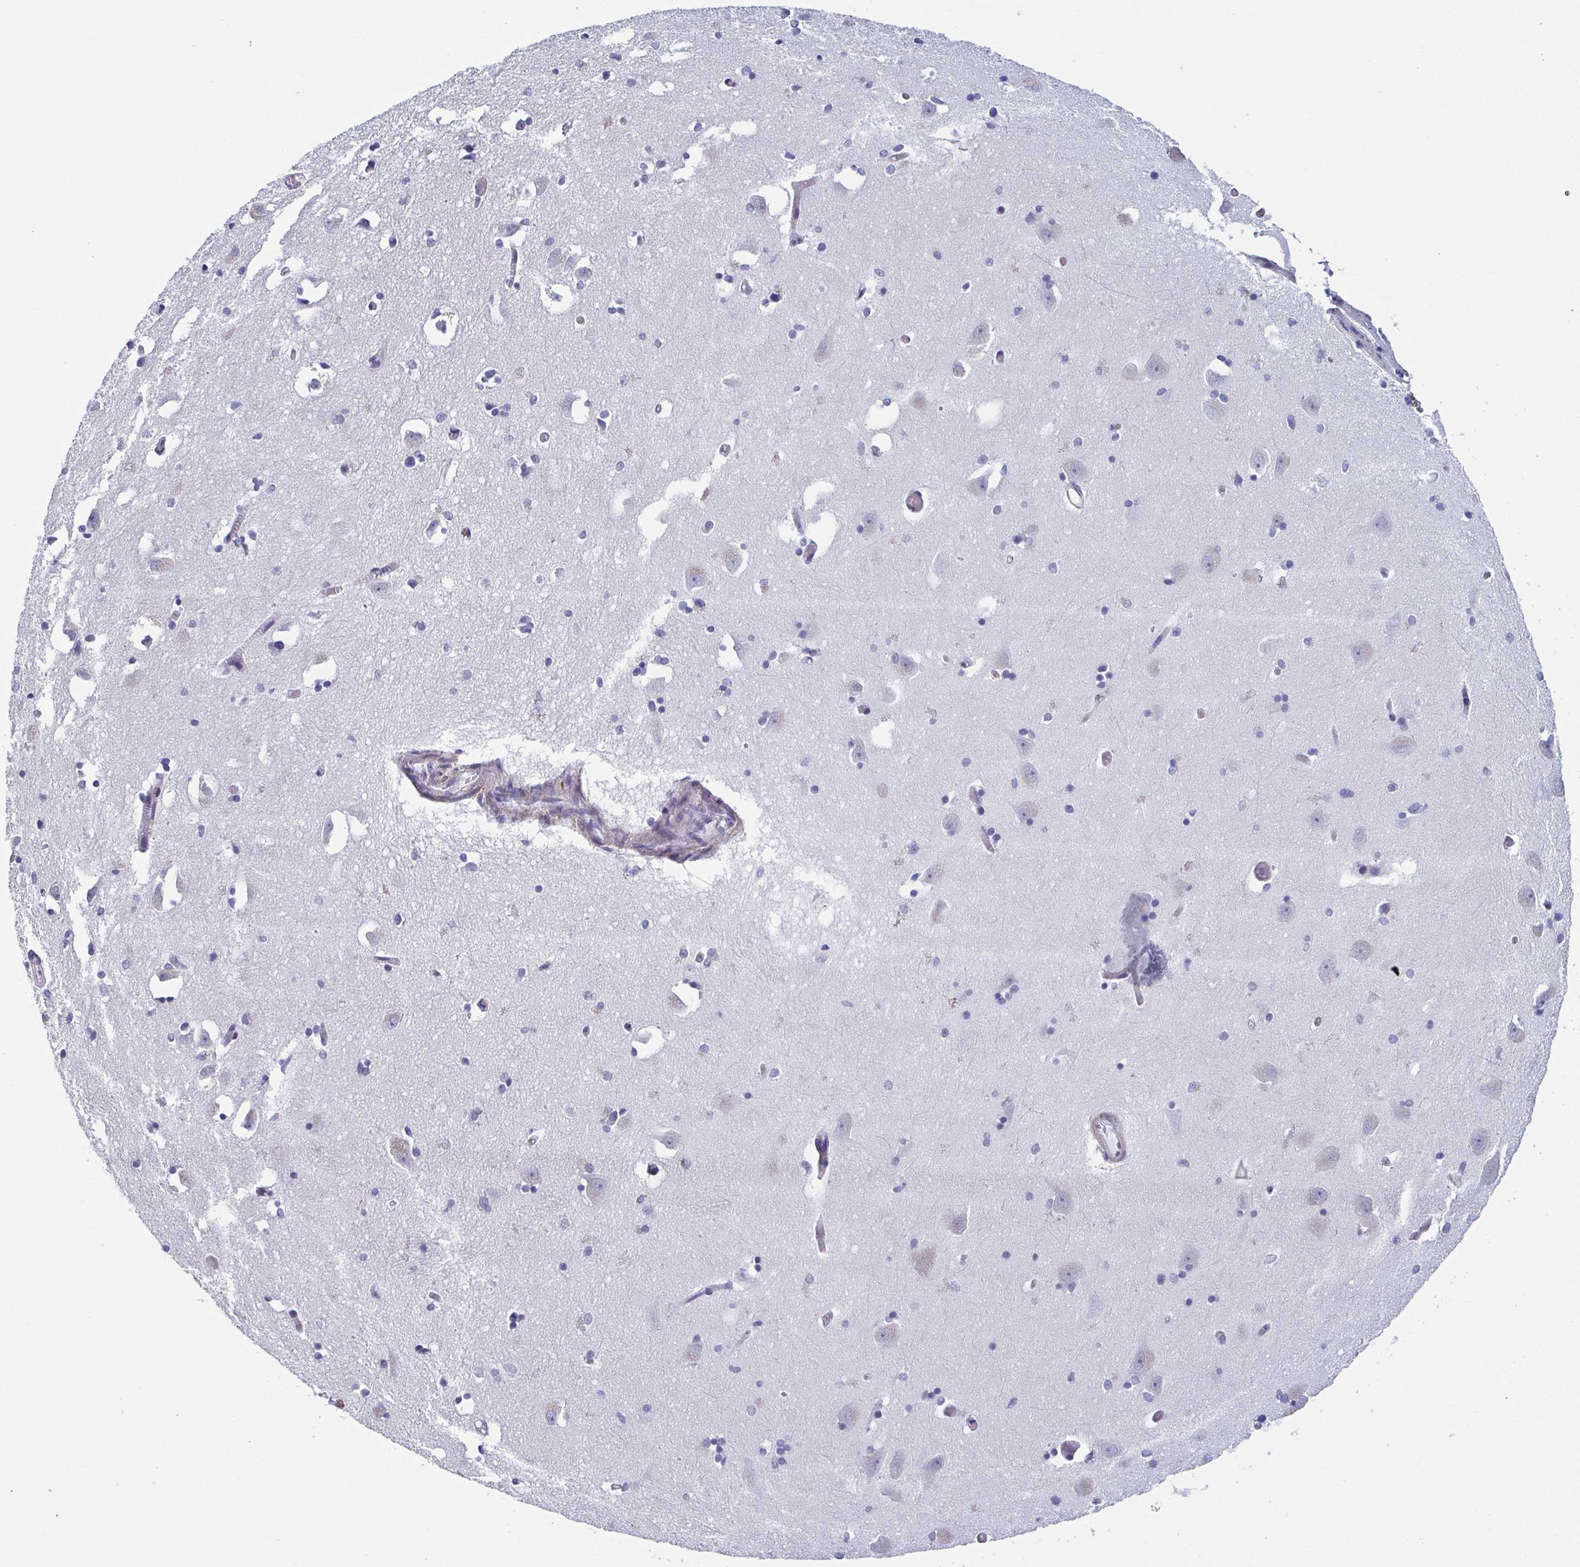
{"staining": {"intensity": "negative", "quantity": "none", "location": "none"}, "tissue": "caudate", "cell_type": "Glial cells", "image_type": "normal", "snomed": [{"axis": "morphology", "description": "Normal tissue, NOS"}, {"axis": "topography", "description": "Lateral ventricle wall"}, {"axis": "topography", "description": "Hippocampus"}], "caption": "Histopathology image shows no protein positivity in glial cells of benign caudate. (Stains: DAB immunohistochemistry (IHC) with hematoxylin counter stain, Microscopy: brightfield microscopy at high magnification).", "gene": "TMEM92", "patient": {"sex": "female", "age": 63}}